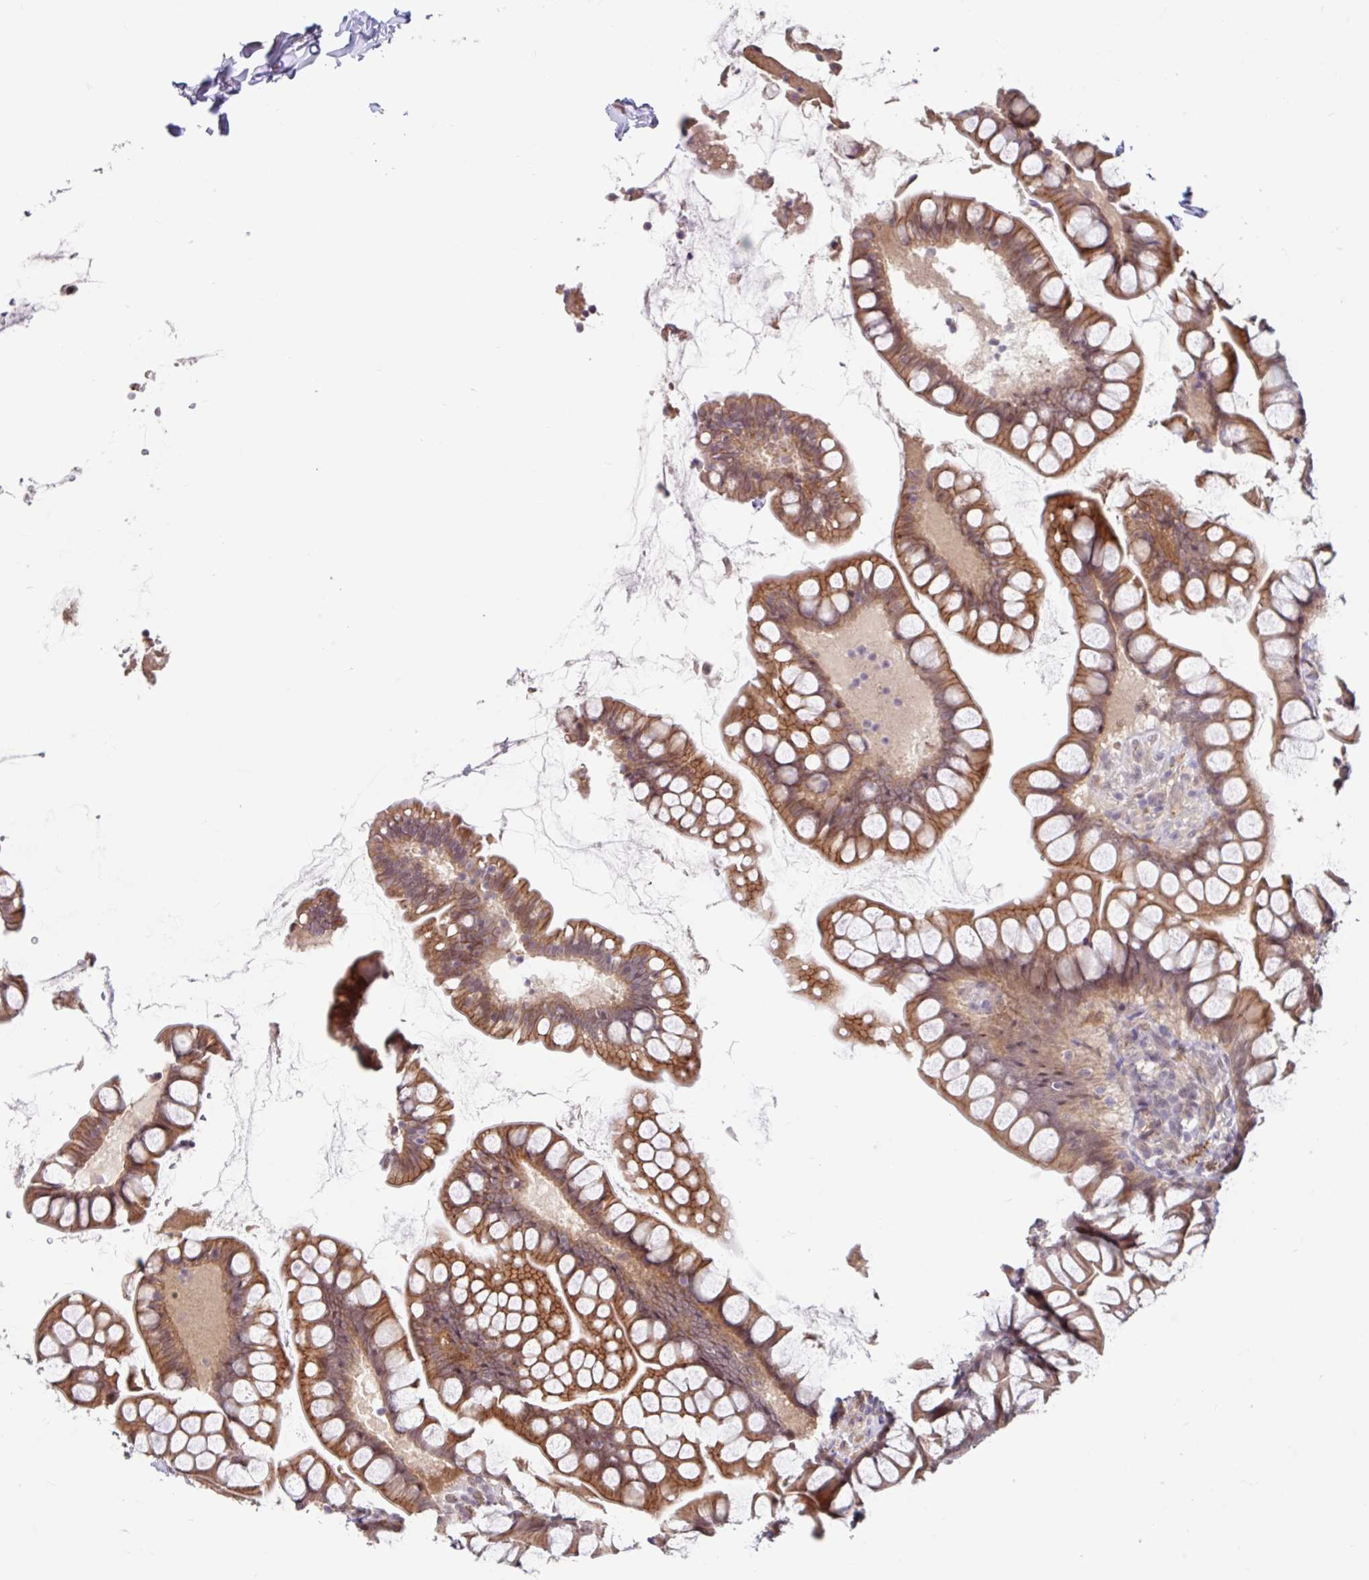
{"staining": {"intensity": "moderate", "quantity": ">75%", "location": "cytoplasmic/membranous"}, "tissue": "small intestine", "cell_type": "Glandular cells", "image_type": "normal", "snomed": [{"axis": "morphology", "description": "Normal tissue, NOS"}, {"axis": "topography", "description": "Small intestine"}], "caption": "About >75% of glandular cells in unremarkable human small intestine show moderate cytoplasmic/membranous protein expression as visualized by brown immunohistochemical staining.", "gene": "STYXL1", "patient": {"sex": "male", "age": 70}}